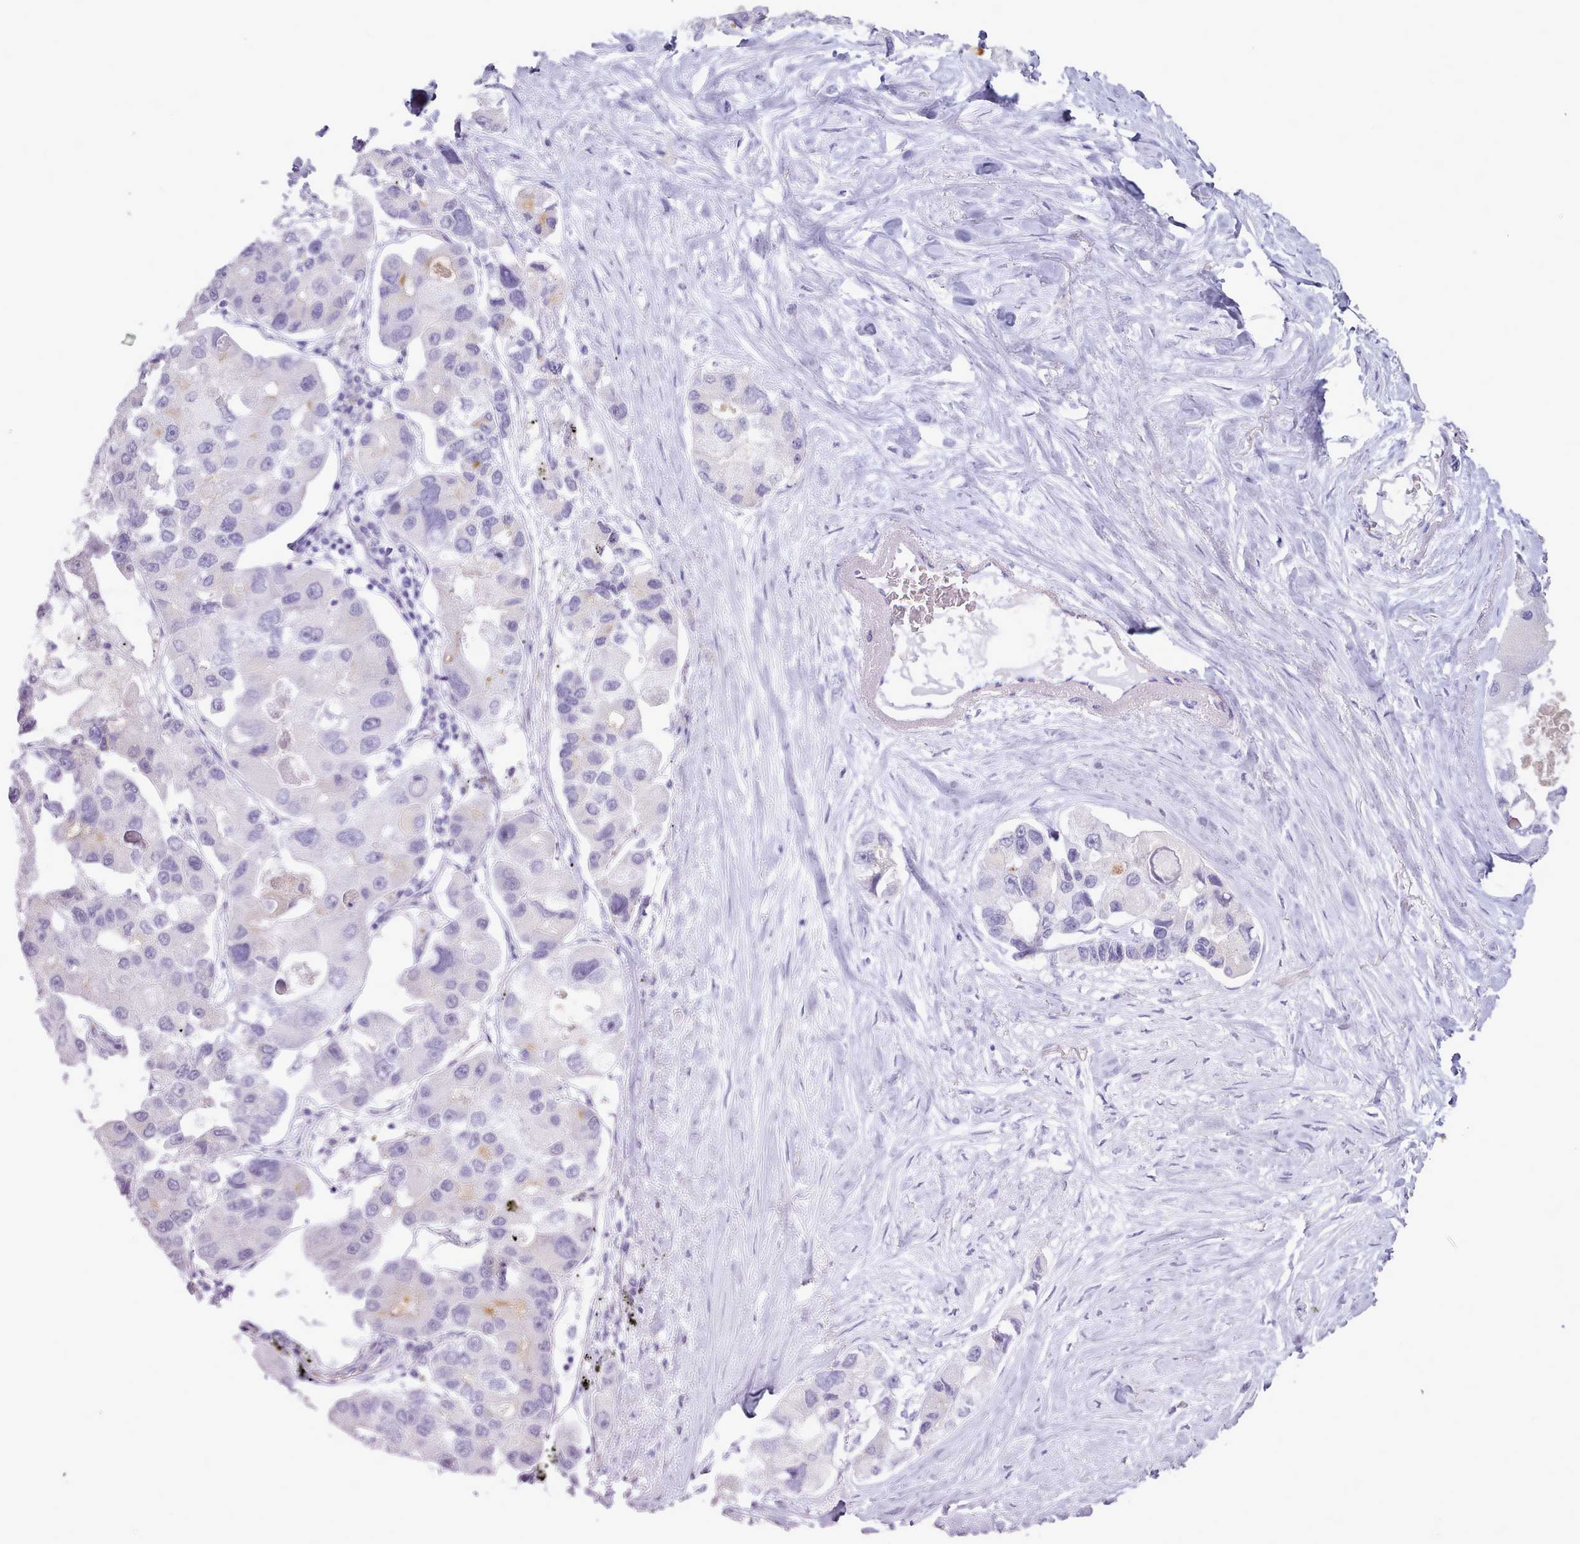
{"staining": {"intensity": "negative", "quantity": "none", "location": "none"}, "tissue": "lung cancer", "cell_type": "Tumor cells", "image_type": "cancer", "snomed": [{"axis": "morphology", "description": "Adenocarcinoma, NOS"}, {"axis": "topography", "description": "Lung"}], "caption": "Immunohistochemistry photomicrograph of human adenocarcinoma (lung) stained for a protein (brown), which reveals no staining in tumor cells.", "gene": "ATRAID", "patient": {"sex": "female", "age": 54}}